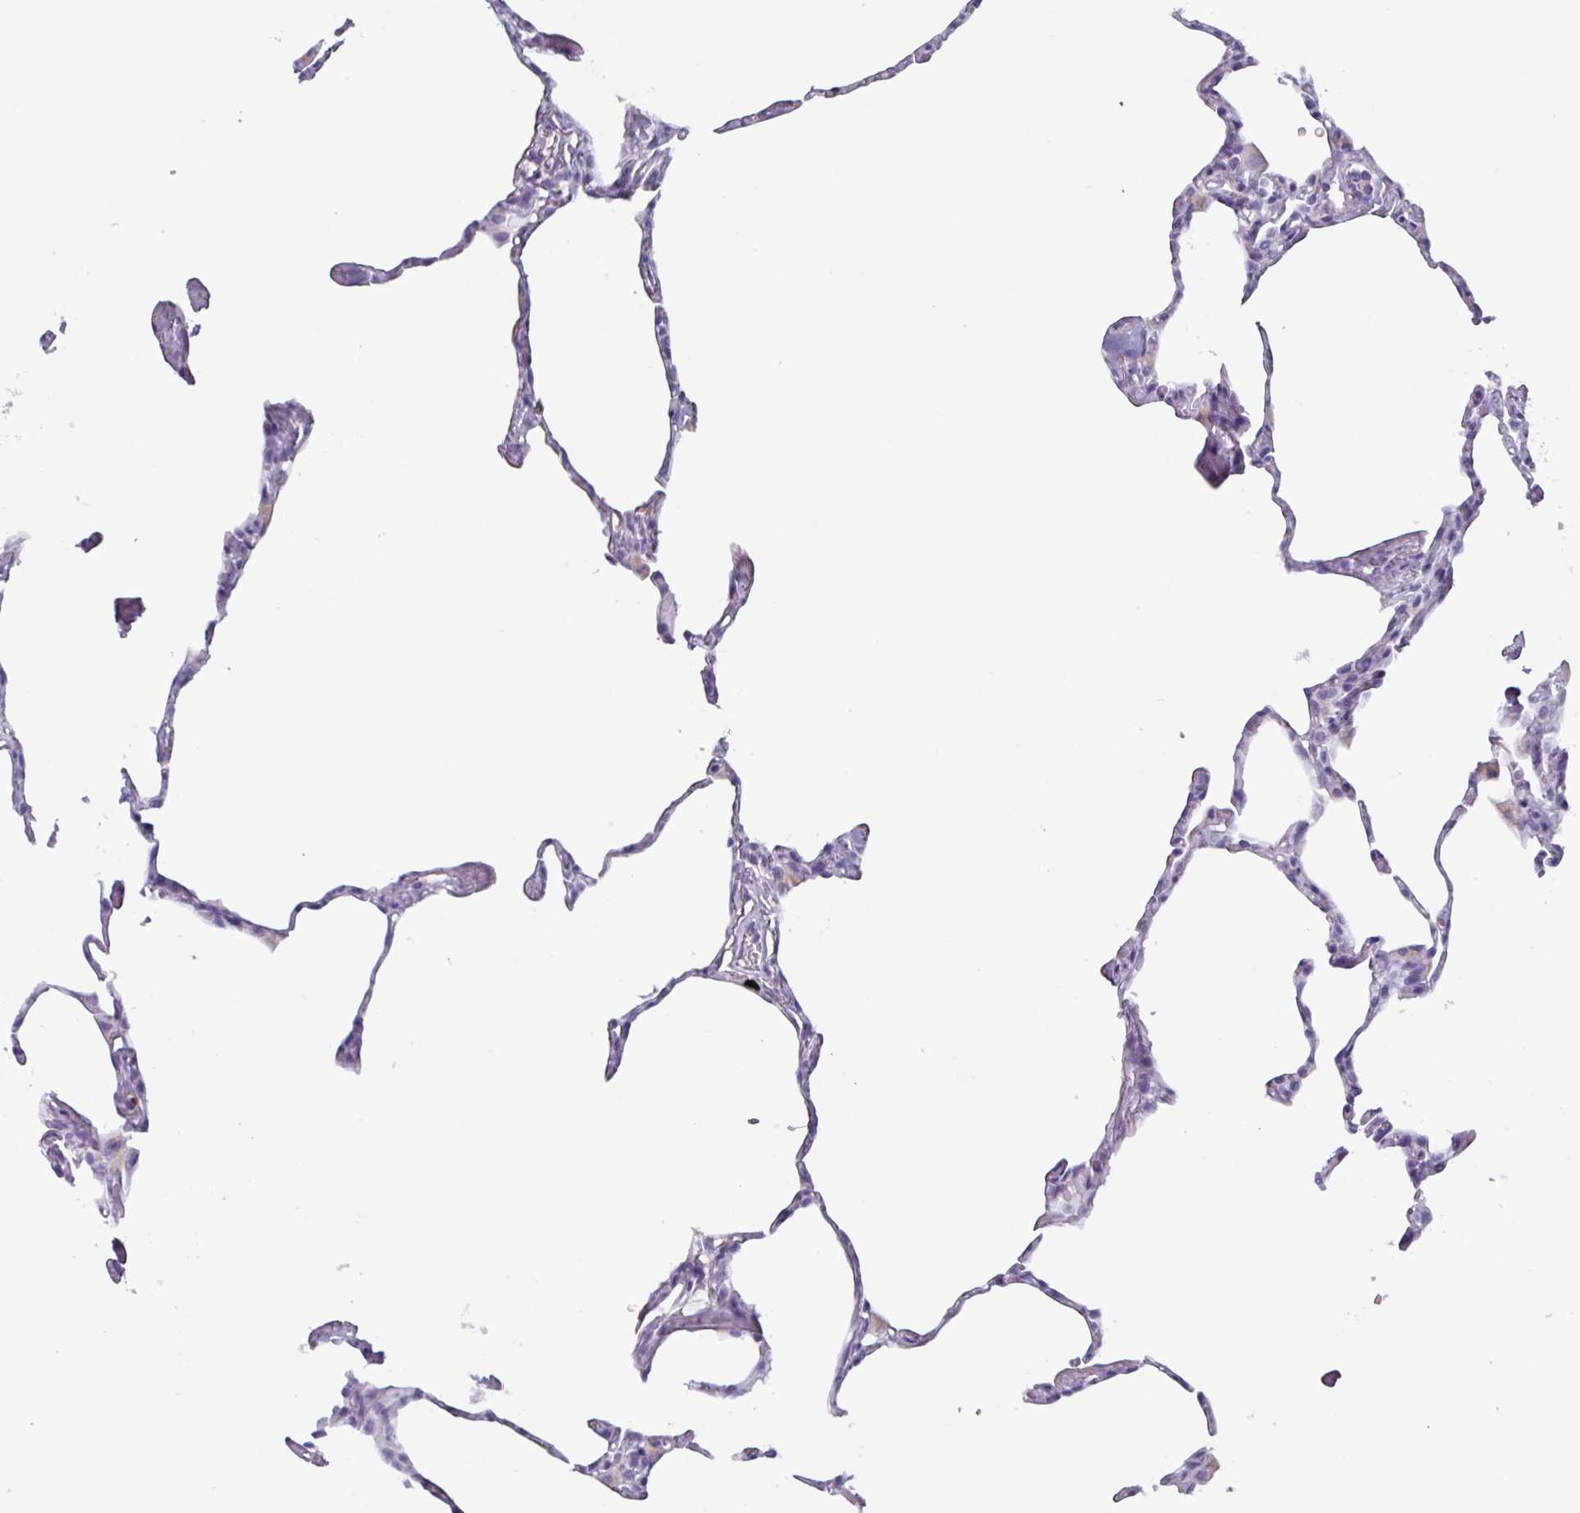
{"staining": {"intensity": "negative", "quantity": "none", "location": "none"}, "tissue": "lung", "cell_type": "Alveolar cells", "image_type": "normal", "snomed": [{"axis": "morphology", "description": "Normal tissue, NOS"}, {"axis": "topography", "description": "Lung"}], "caption": "This photomicrograph is of unremarkable lung stained with immunohistochemistry (IHC) to label a protein in brown with the nuclei are counter-stained blue. There is no positivity in alveolar cells.", "gene": "OR2T10", "patient": {"sex": "male", "age": 65}}